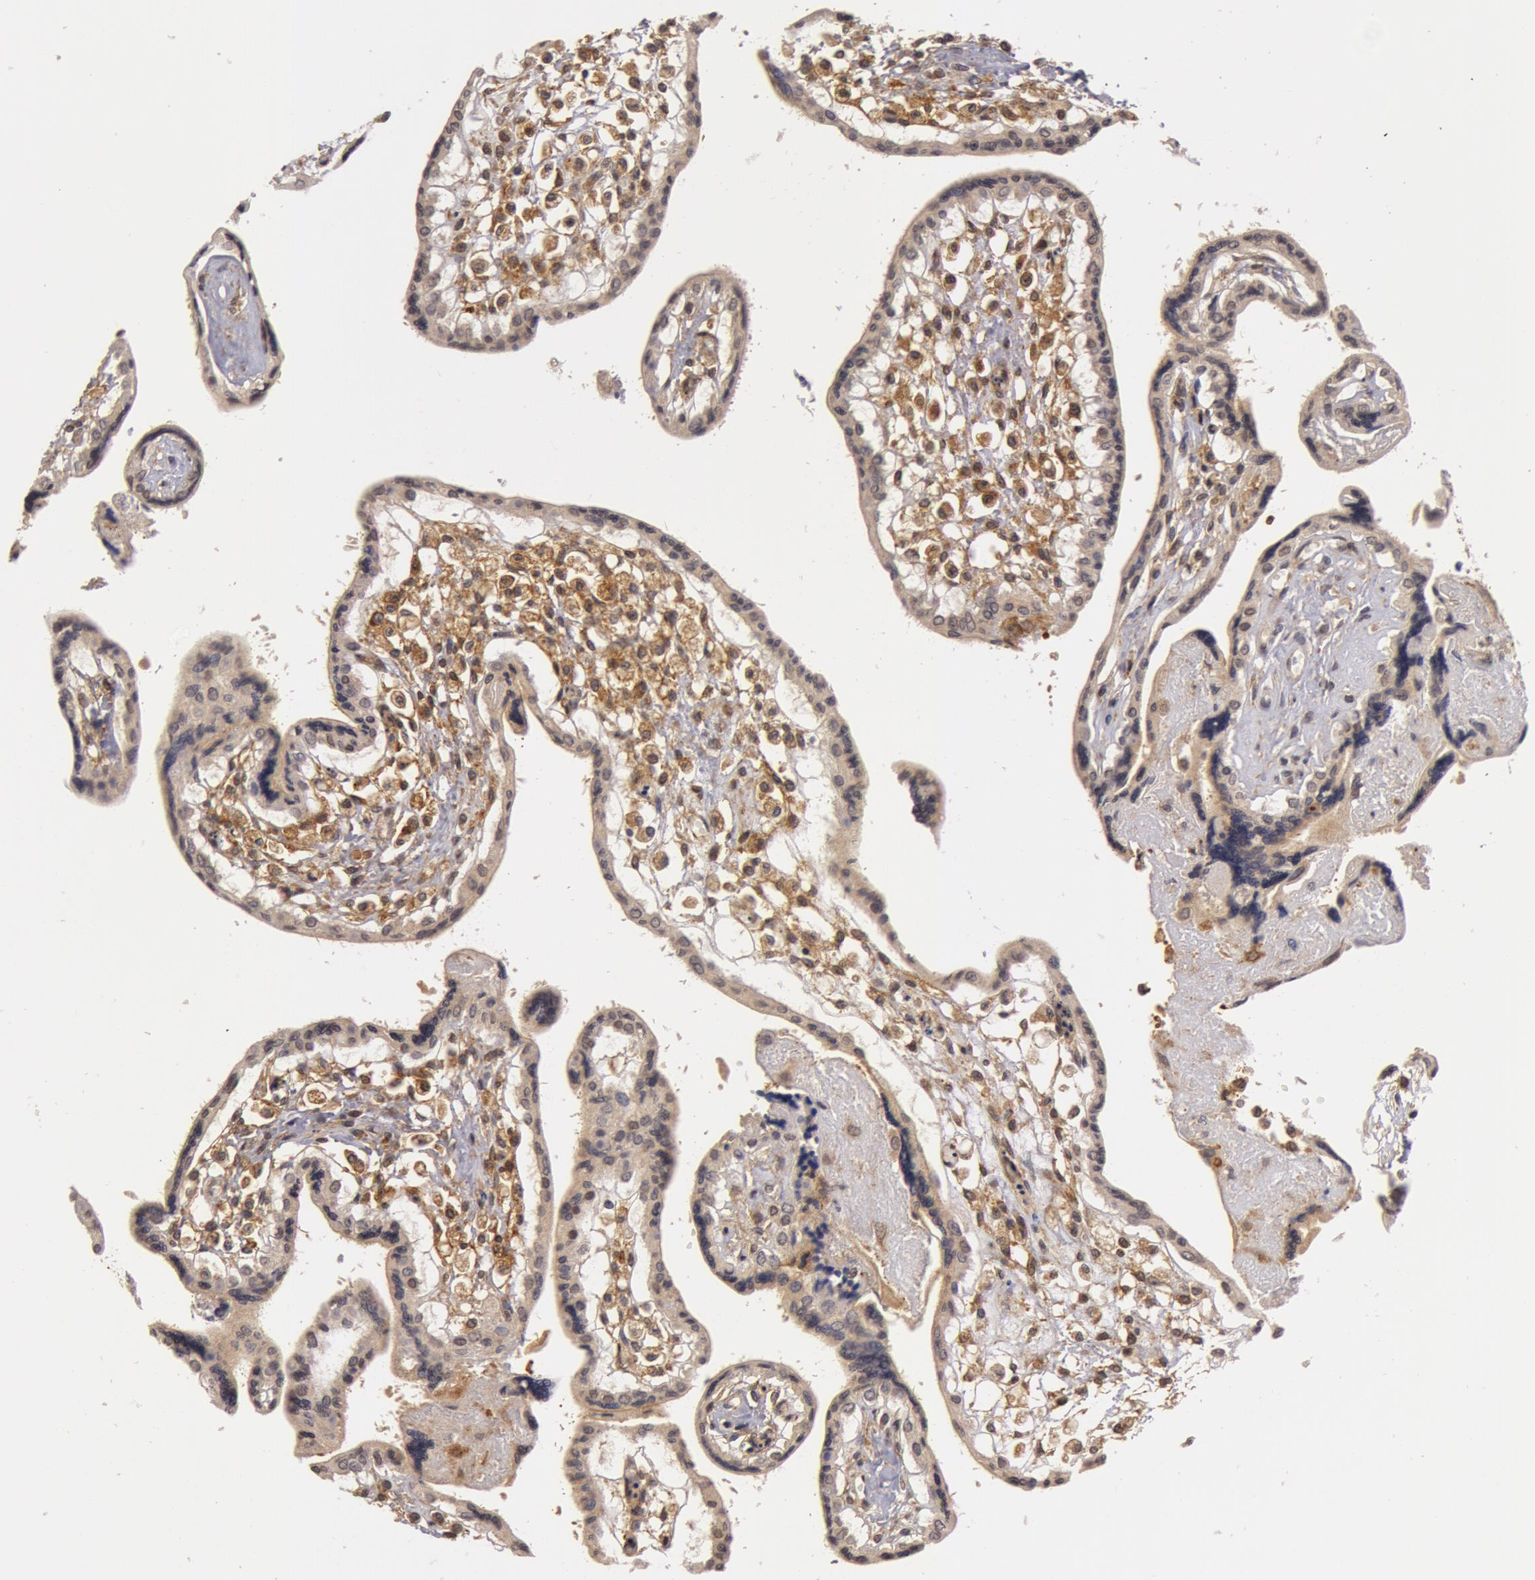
{"staining": {"intensity": "weak", "quantity": "25%-75%", "location": "nuclear"}, "tissue": "placenta", "cell_type": "Decidual cells", "image_type": "normal", "snomed": [{"axis": "morphology", "description": "Normal tissue, NOS"}, {"axis": "topography", "description": "Placenta"}], "caption": "Protein analysis of unremarkable placenta exhibits weak nuclear positivity in approximately 25%-75% of decidual cells.", "gene": "ZNF350", "patient": {"sex": "female", "age": 31}}